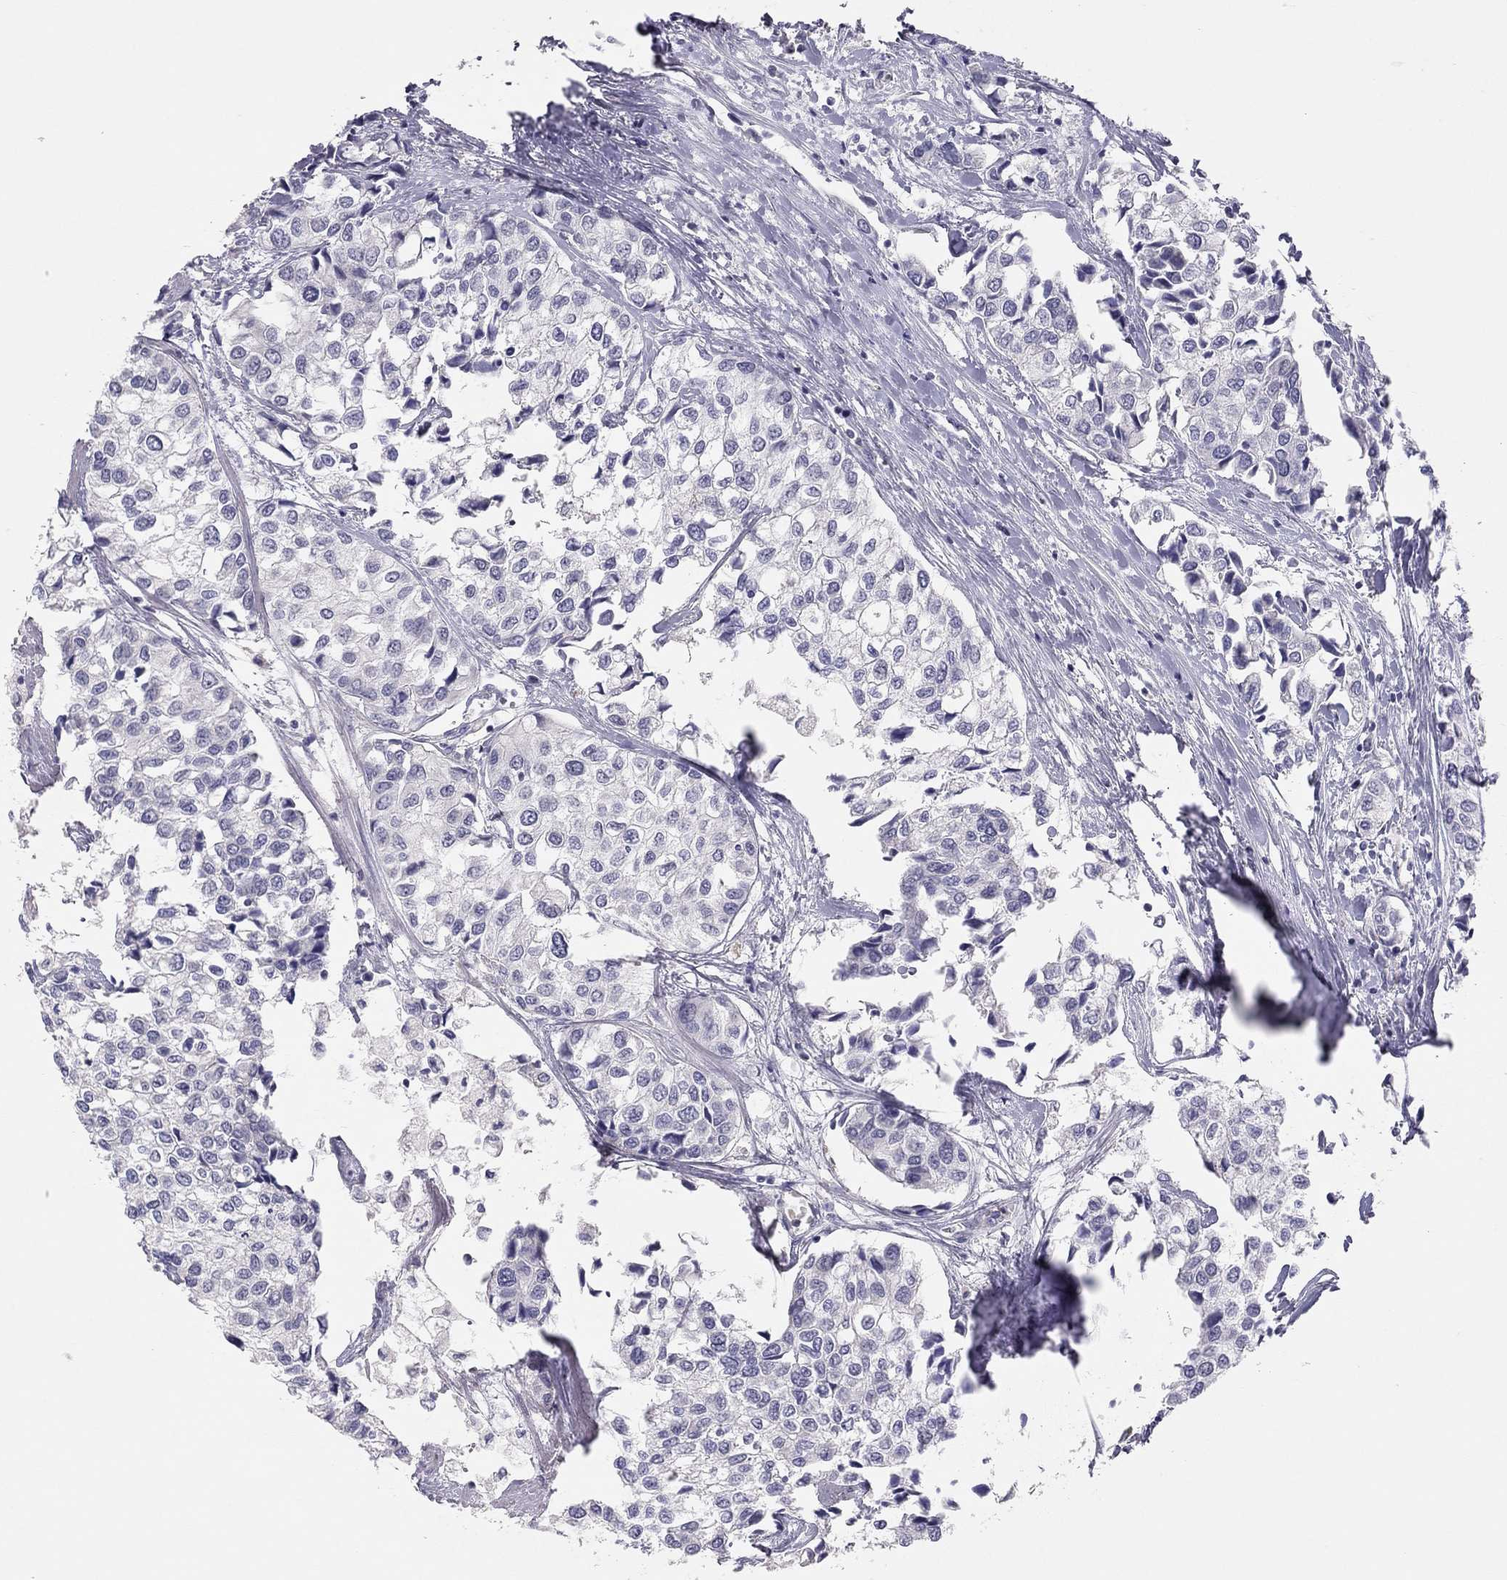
{"staining": {"intensity": "negative", "quantity": "none", "location": "none"}, "tissue": "urothelial cancer", "cell_type": "Tumor cells", "image_type": "cancer", "snomed": [{"axis": "morphology", "description": "Urothelial carcinoma, High grade"}, {"axis": "topography", "description": "Urinary bladder"}], "caption": "Immunohistochemistry (IHC) of human high-grade urothelial carcinoma reveals no expression in tumor cells.", "gene": "ADORA2A", "patient": {"sex": "male", "age": 73}}